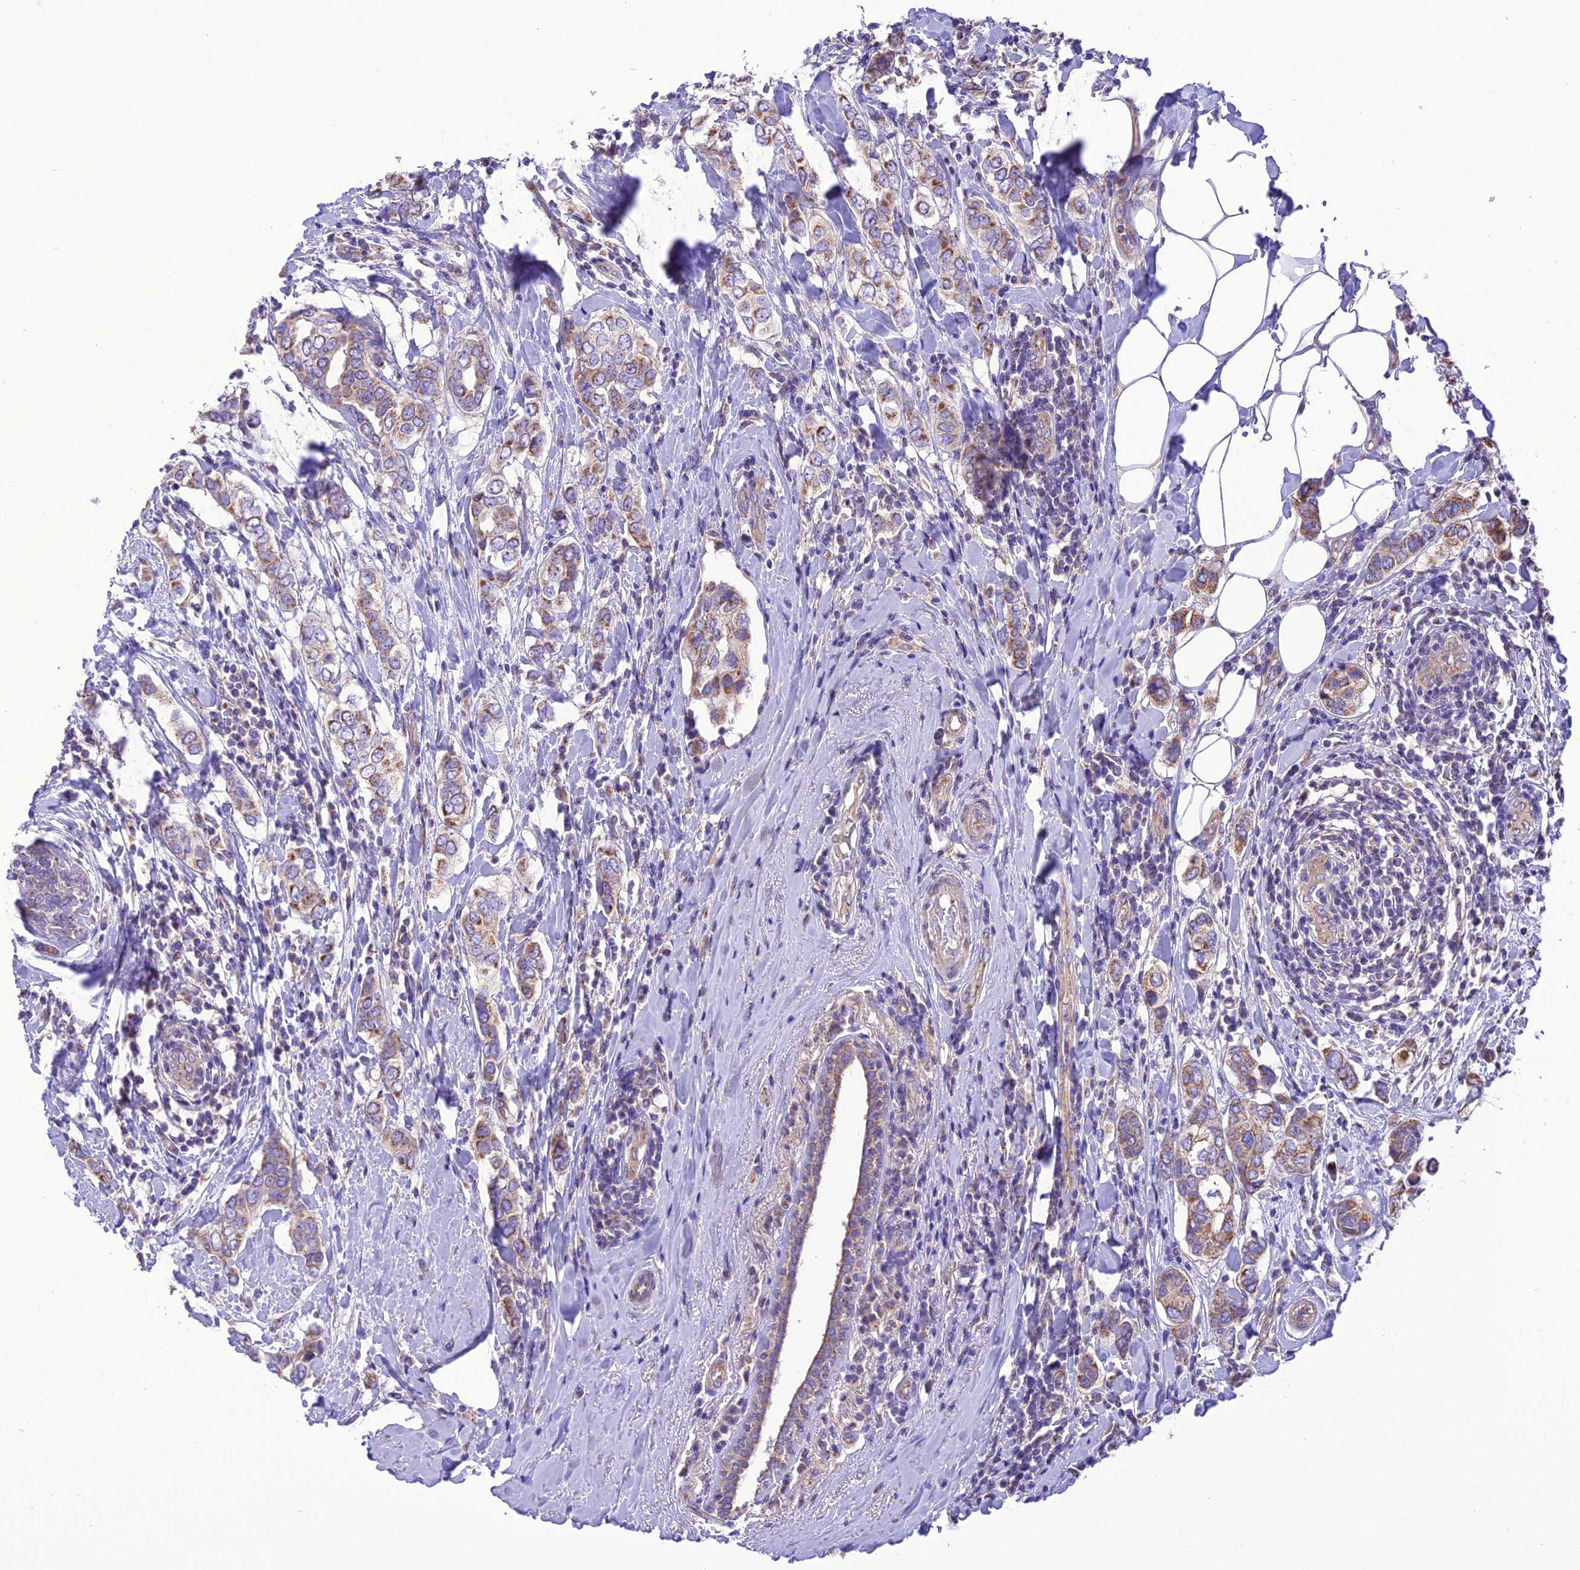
{"staining": {"intensity": "moderate", "quantity": ">75%", "location": "cytoplasmic/membranous"}, "tissue": "breast cancer", "cell_type": "Tumor cells", "image_type": "cancer", "snomed": [{"axis": "morphology", "description": "Lobular carcinoma"}, {"axis": "topography", "description": "Breast"}], "caption": "Breast cancer (lobular carcinoma) stained with immunohistochemistry (IHC) exhibits moderate cytoplasmic/membranous positivity in approximately >75% of tumor cells.", "gene": "MAP3K12", "patient": {"sex": "female", "age": 51}}